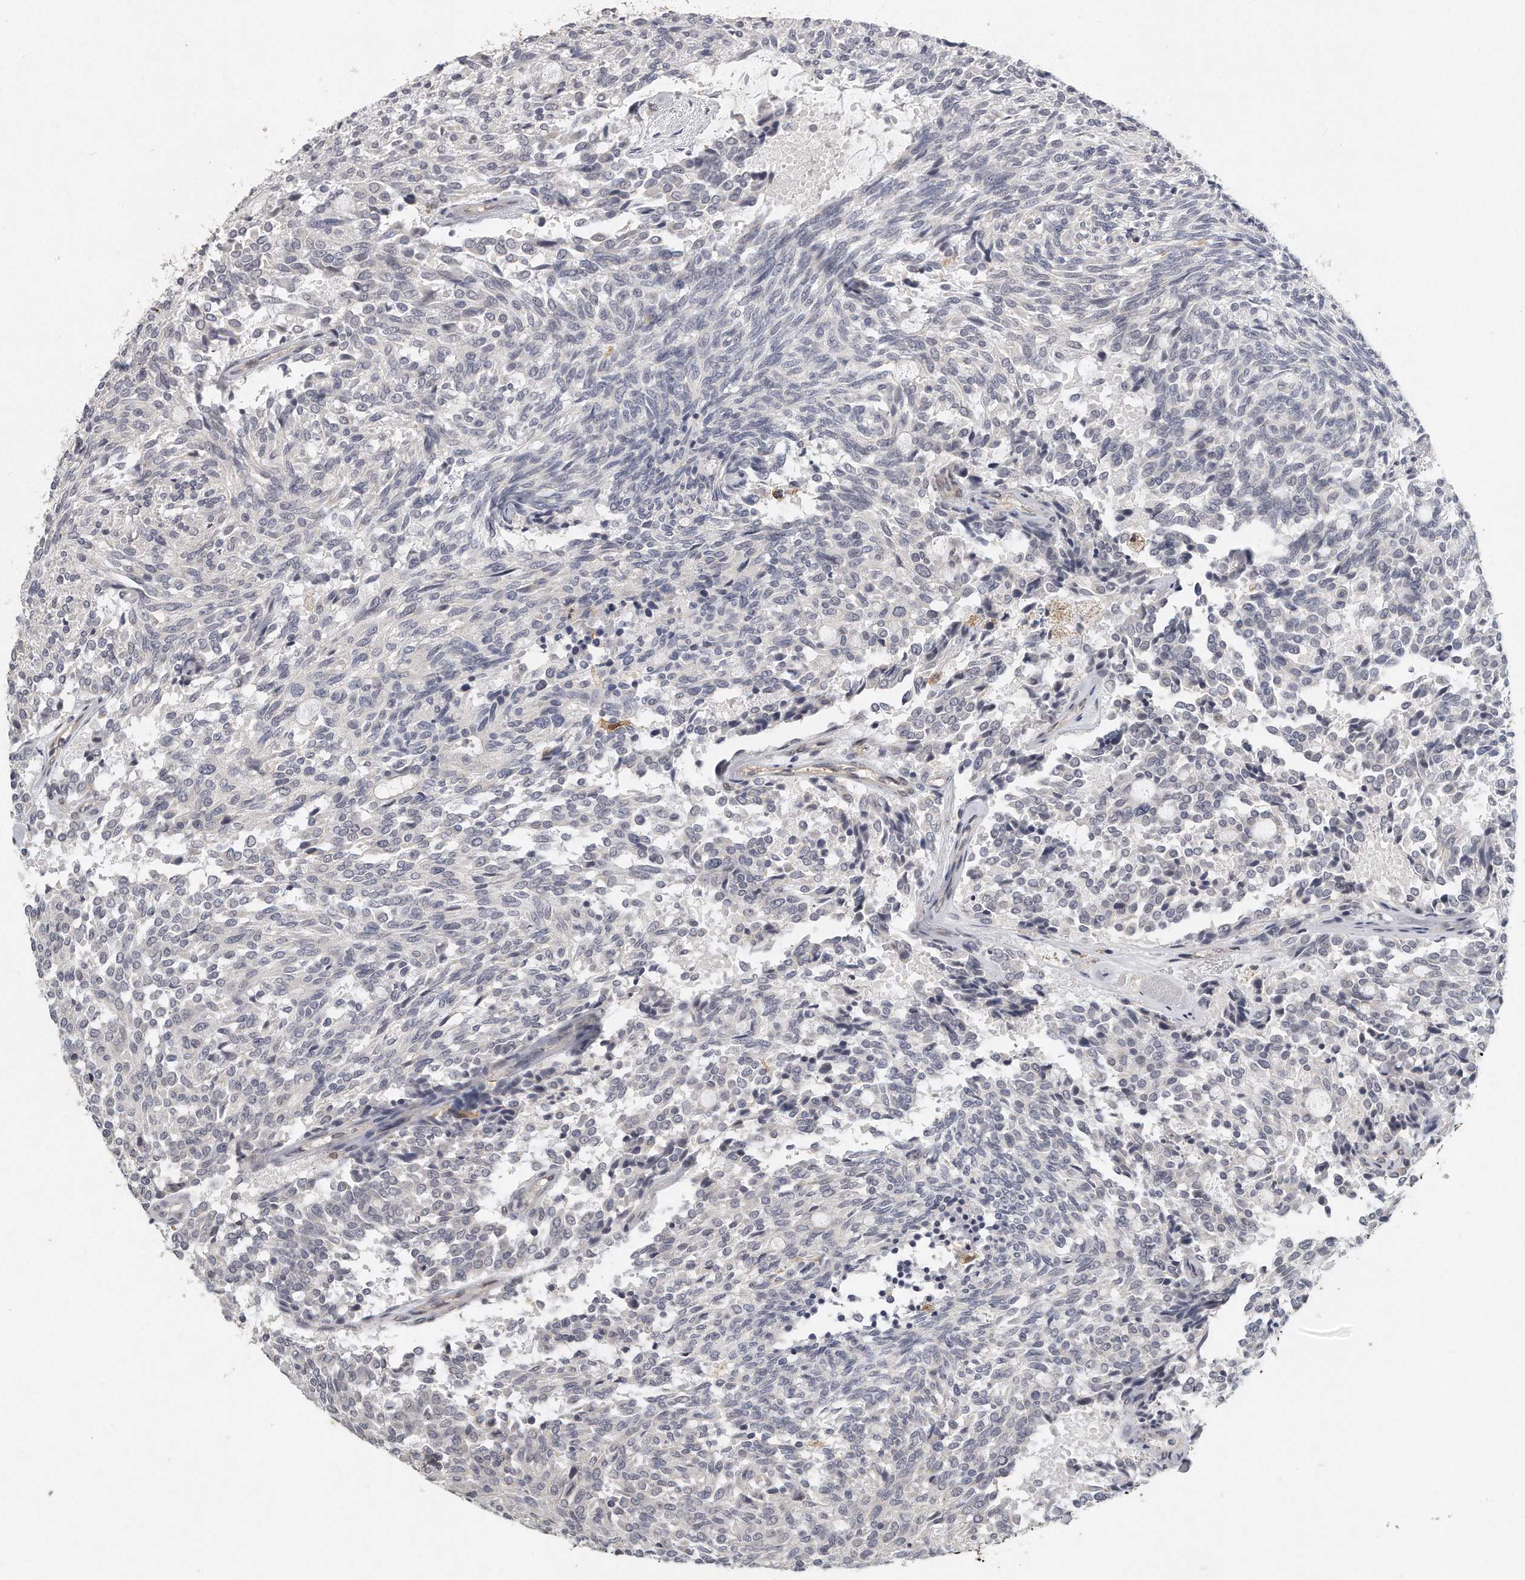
{"staining": {"intensity": "negative", "quantity": "none", "location": "none"}, "tissue": "carcinoid", "cell_type": "Tumor cells", "image_type": "cancer", "snomed": [{"axis": "morphology", "description": "Carcinoid, malignant, NOS"}, {"axis": "topography", "description": "Pancreas"}], "caption": "Immunohistochemical staining of human carcinoid exhibits no significant positivity in tumor cells.", "gene": "CAMK1", "patient": {"sex": "female", "age": 54}}